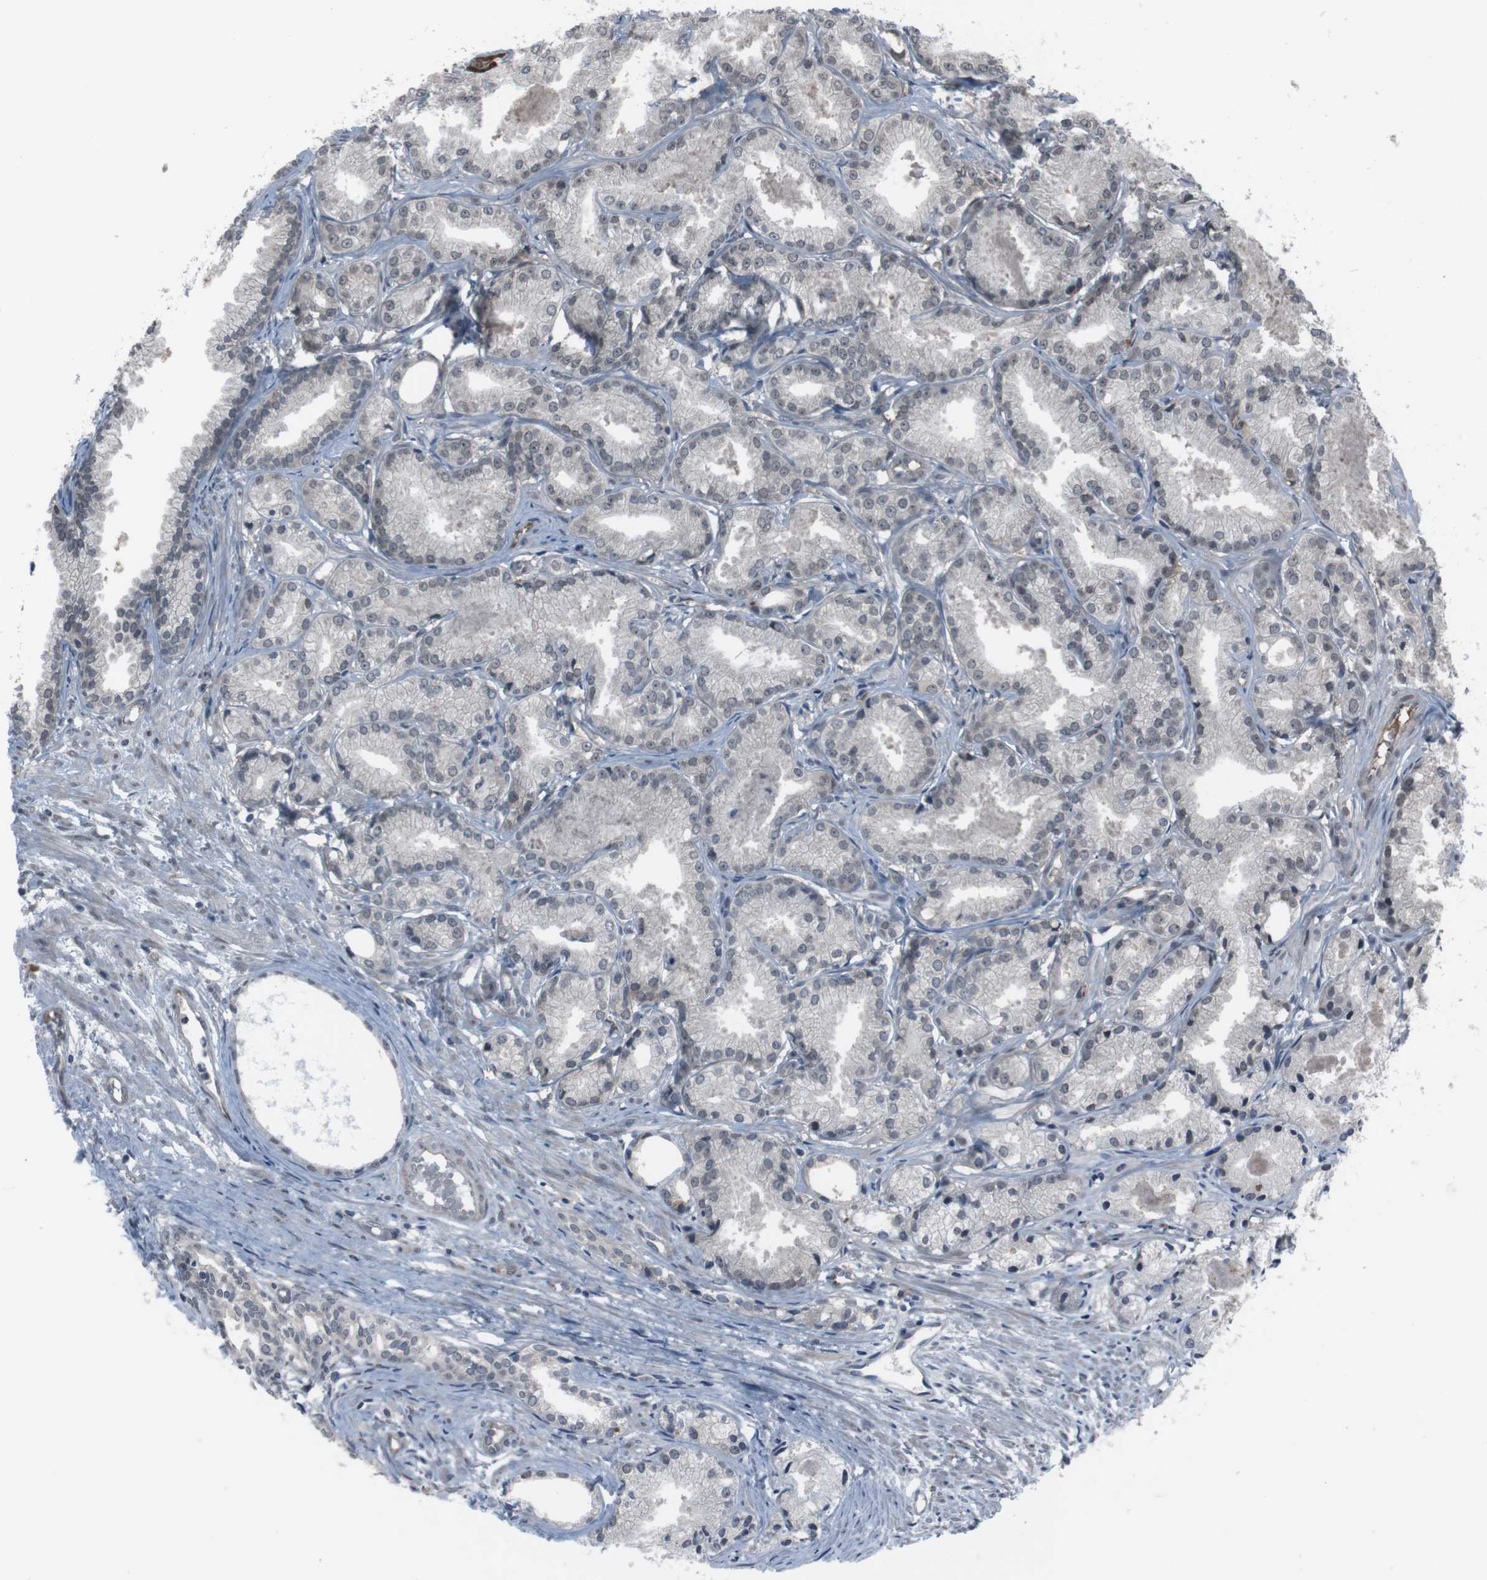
{"staining": {"intensity": "weak", "quantity": "<25%", "location": "nuclear"}, "tissue": "prostate cancer", "cell_type": "Tumor cells", "image_type": "cancer", "snomed": [{"axis": "morphology", "description": "Adenocarcinoma, Low grade"}, {"axis": "topography", "description": "Prostate"}], "caption": "Prostate cancer was stained to show a protein in brown. There is no significant positivity in tumor cells. Brightfield microscopy of IHC stained with DAB (brown) and hematoxylin (blue), captured at high magnification.", "gene": "SS18L1", "patient": {"sex": "male", "age": 72}}